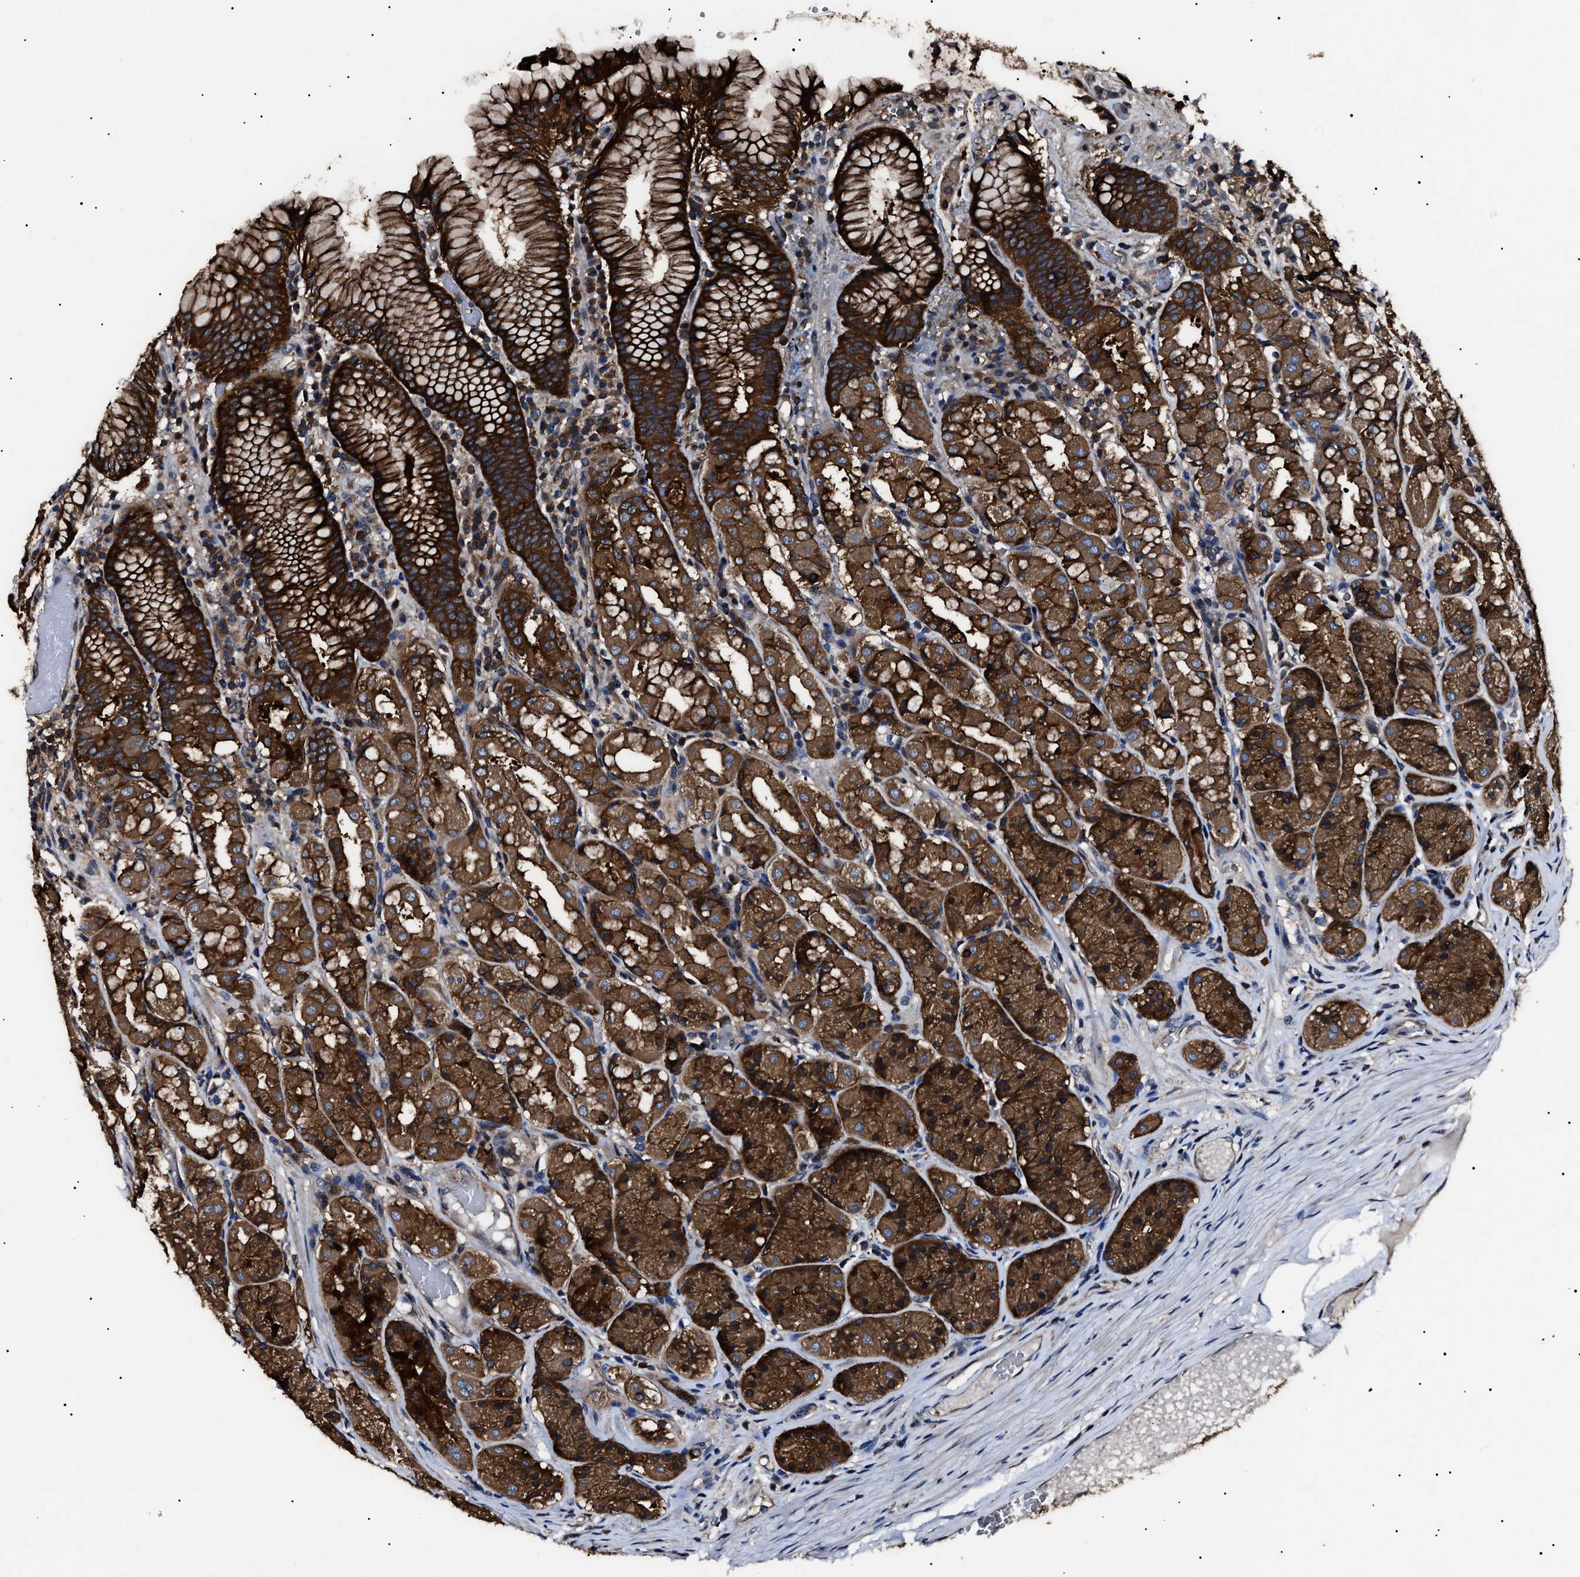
{"staining": {"intensity": "strong", "quantity": ">75%", "location": "cytoplasmic/membranous"}, "tissue": "stomach", "cell_type": "Glandular cells", "image_type": "normal", "snomed": [{"axis": "morphology", "description": "Normal tissue, NOS"}, {"axis": "topography", "description": "Stomach"}, {"axis": "topography", "description": "Stomach, lower"}], "caption": "DAB (3,3'-diaminobenzidine) immunohistochemical staining of normal stomach demonstrates strong cytoplasmic/membranous protein staining in approximately >75% of glandular cells. (DAB (3,3'-diaminobenzidine) IHC with brightfield microscopy, high magnification).", "gene": "CCT8", "patient": {"sex": "female", "age": 56}}